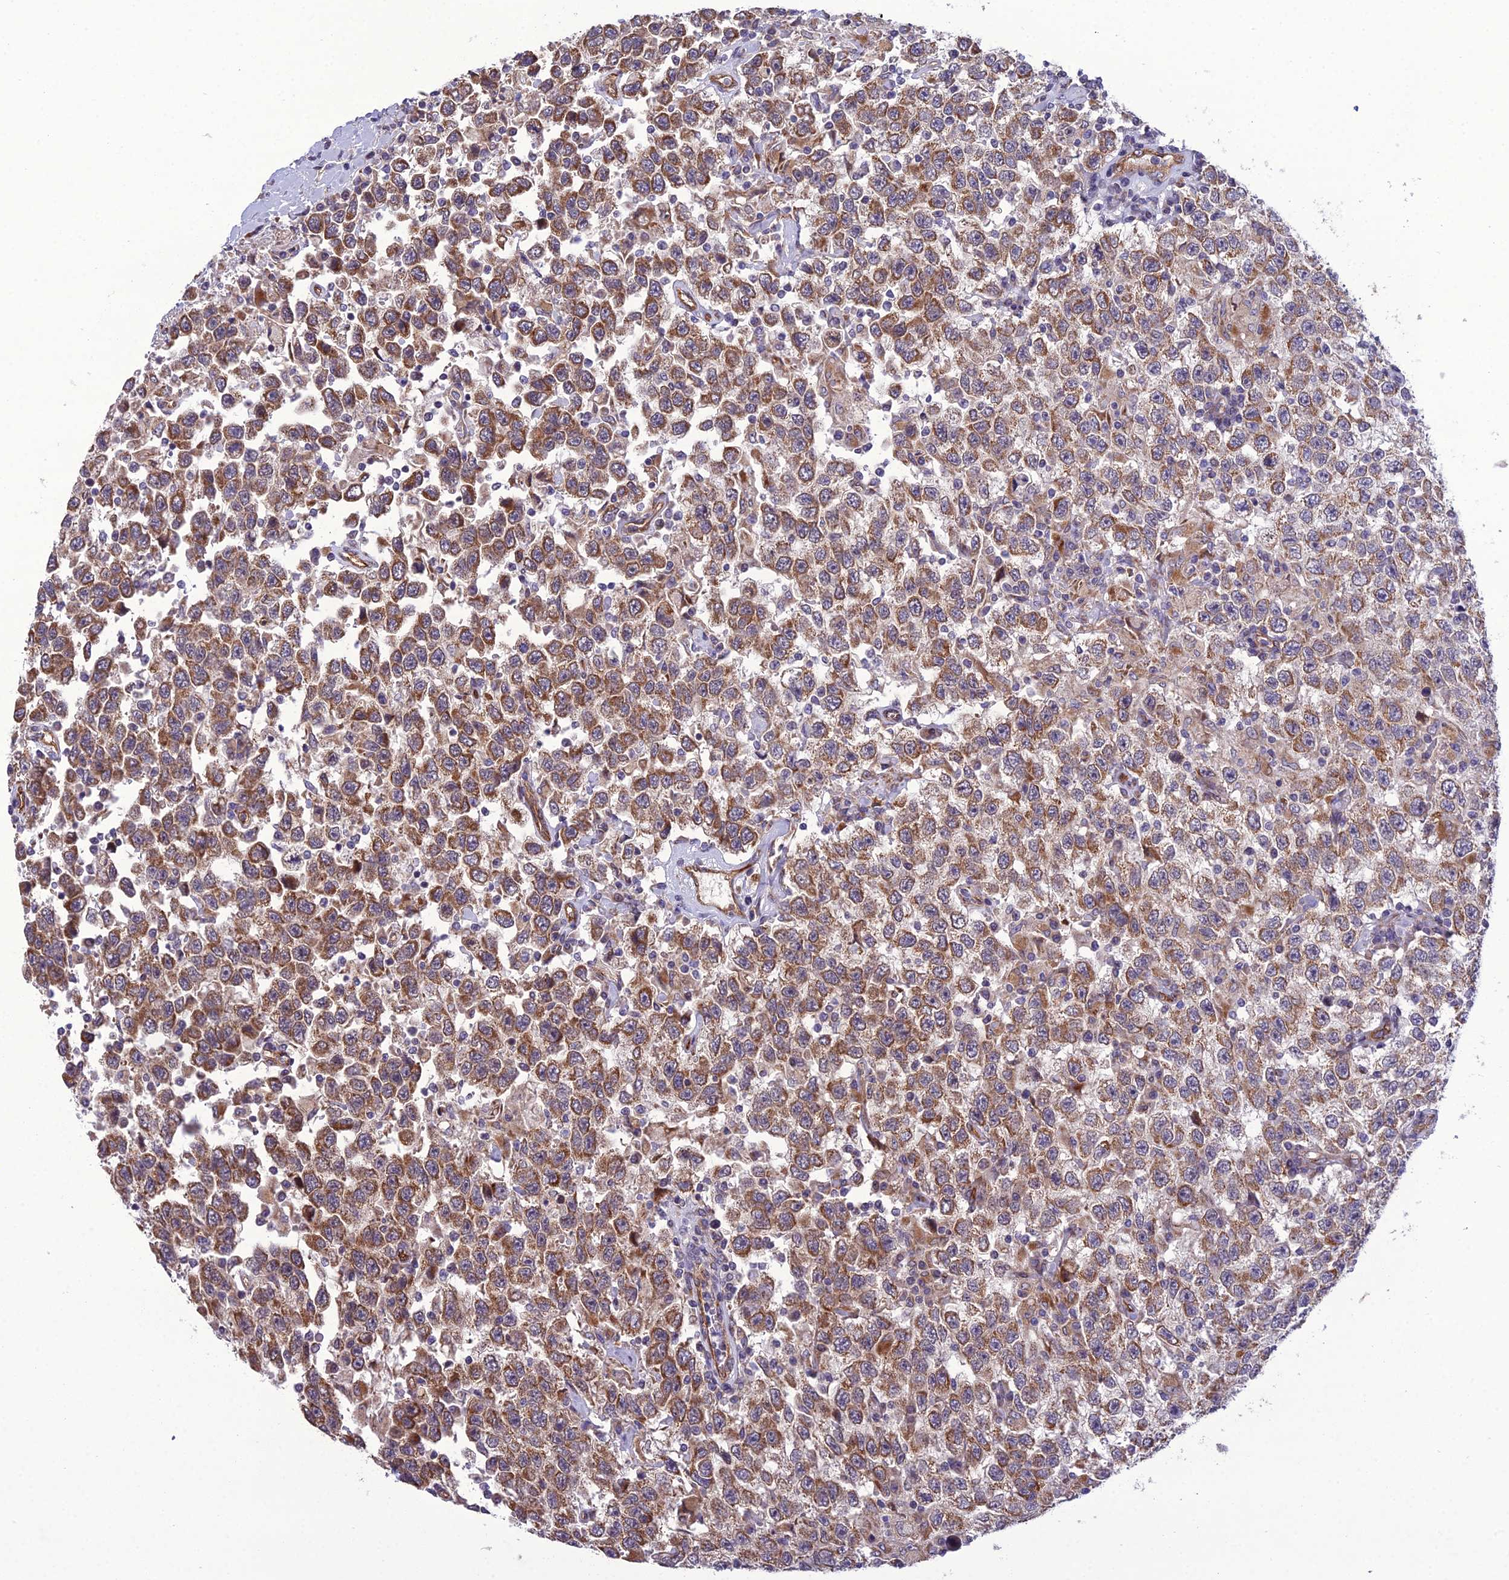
{"staining": {"intensity": "moderate", "quantity": ">75%", "location": "cytoplasmic/membranous"}, "tissue": "testis cancer", "cell_type": "Tumor cells", "image_type": "cancer", "snomed": [{"axis": "morphology", "description": "Seminoma, NOS"}, {"axis": "topography", "description": "Testis"}], "caption": "Testis cancer stained for a protein (brown) reveals moderate cytoplasmic/membranous positive staining in approximately >75% of tumor cells.", "gene": "NODAL", "patient": {"sex": "male", "age": 41}}